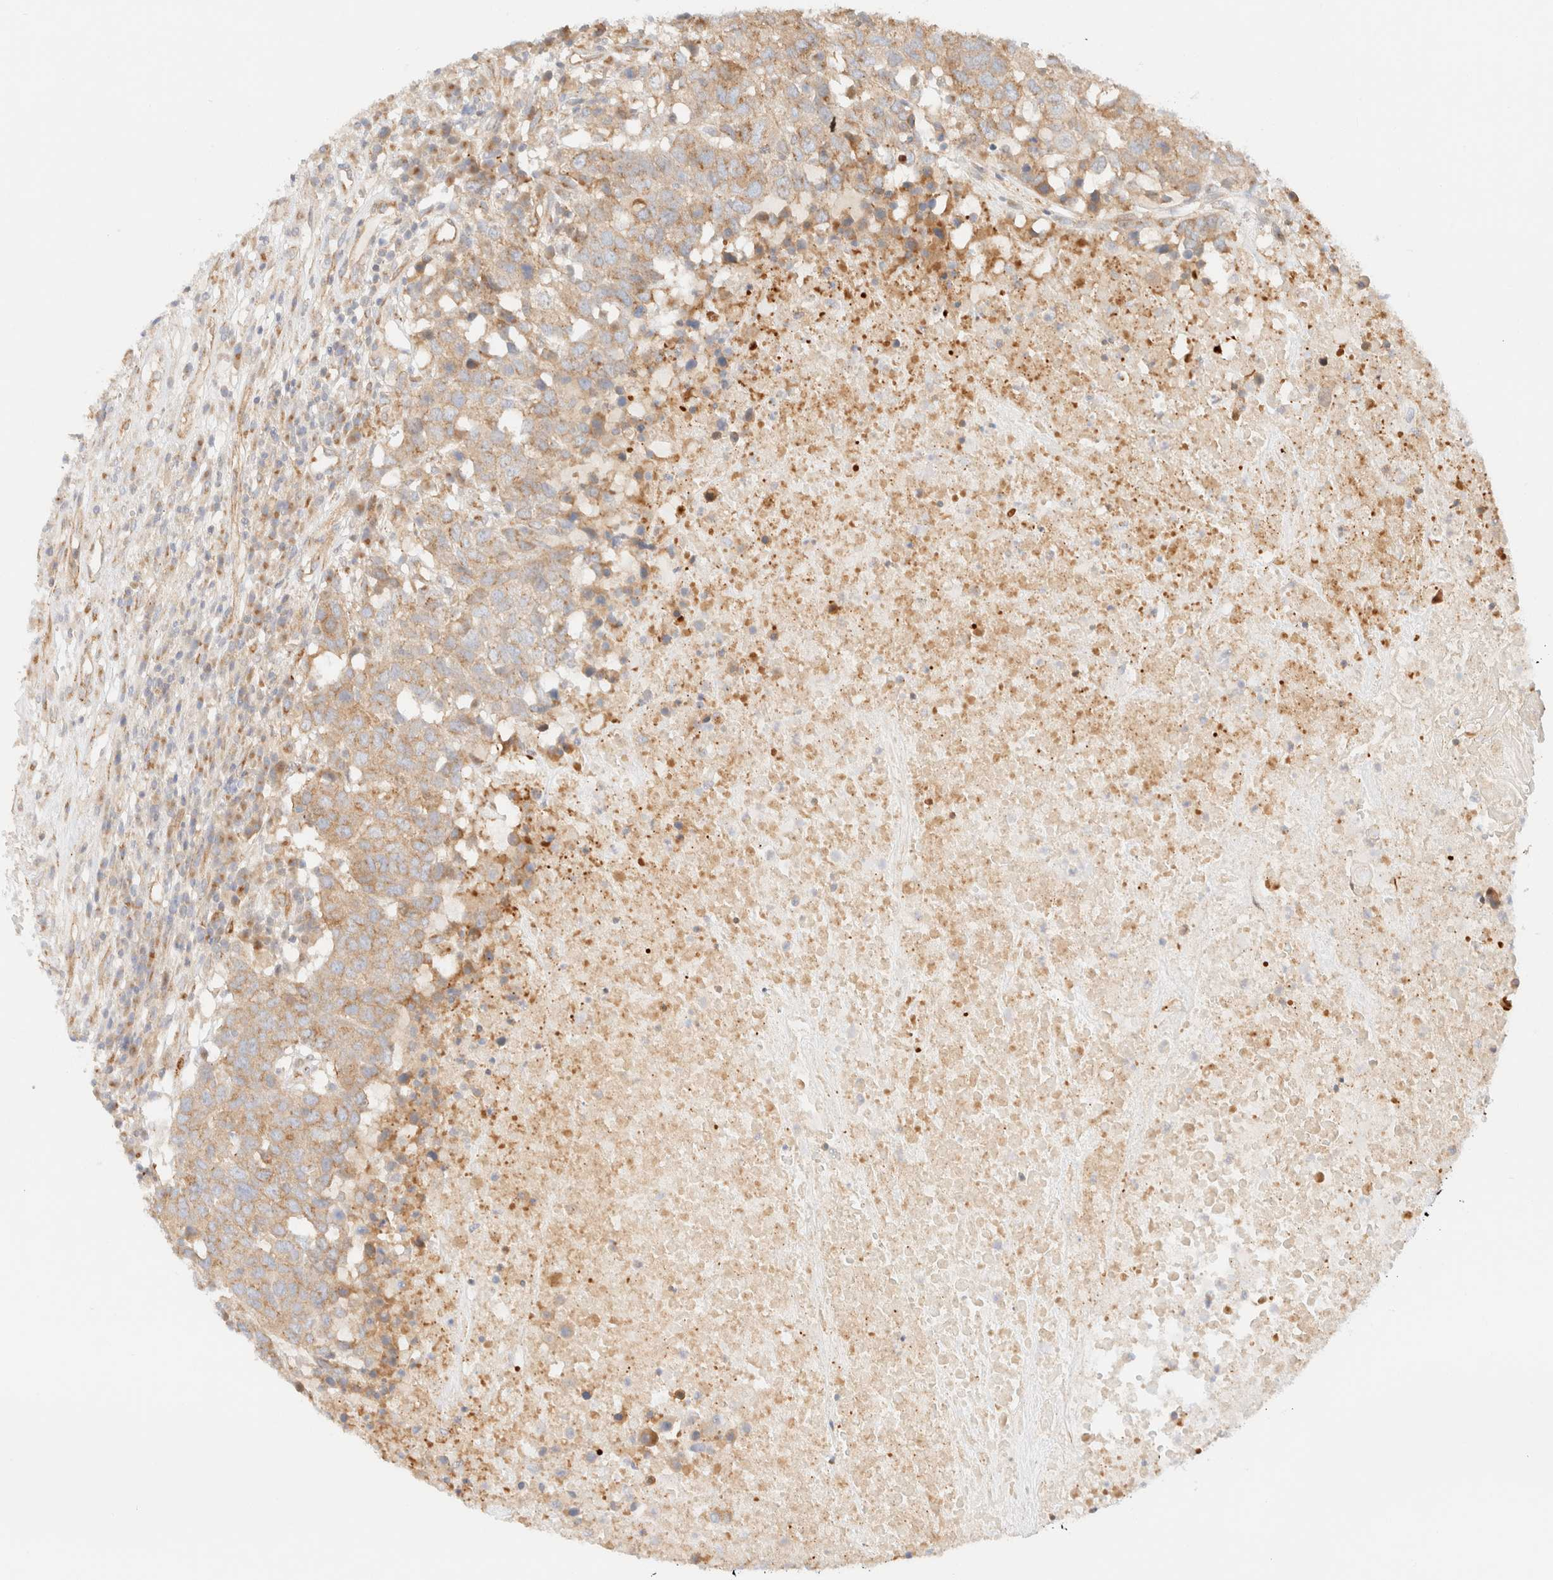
{"staining": {"intensity": "weak", "quantity": ">75%", "location": "cytoplasmic/membranous"}, "tissue": "head and neck cancer", "cell_type": "Tumor cells", "image_type": "cancer", "snomed": [{"axis": "morphology", "description": "Squamous cell carcinoma, NOS"}, {"axis": "topography", "description": "Head-Neck"}], "caption": "Immunohistochemistry (IHC) of head and neck cancer displays low levels of weak cytoplasmic/membranous staining in approximately >75% of tumor cells. (DAB (3,3'-diaminobenzidine) = brown stain, brightfield microscopy at high magnification).", "gene": "MYO10", "patient": {"sex": "male", "age": 66}}